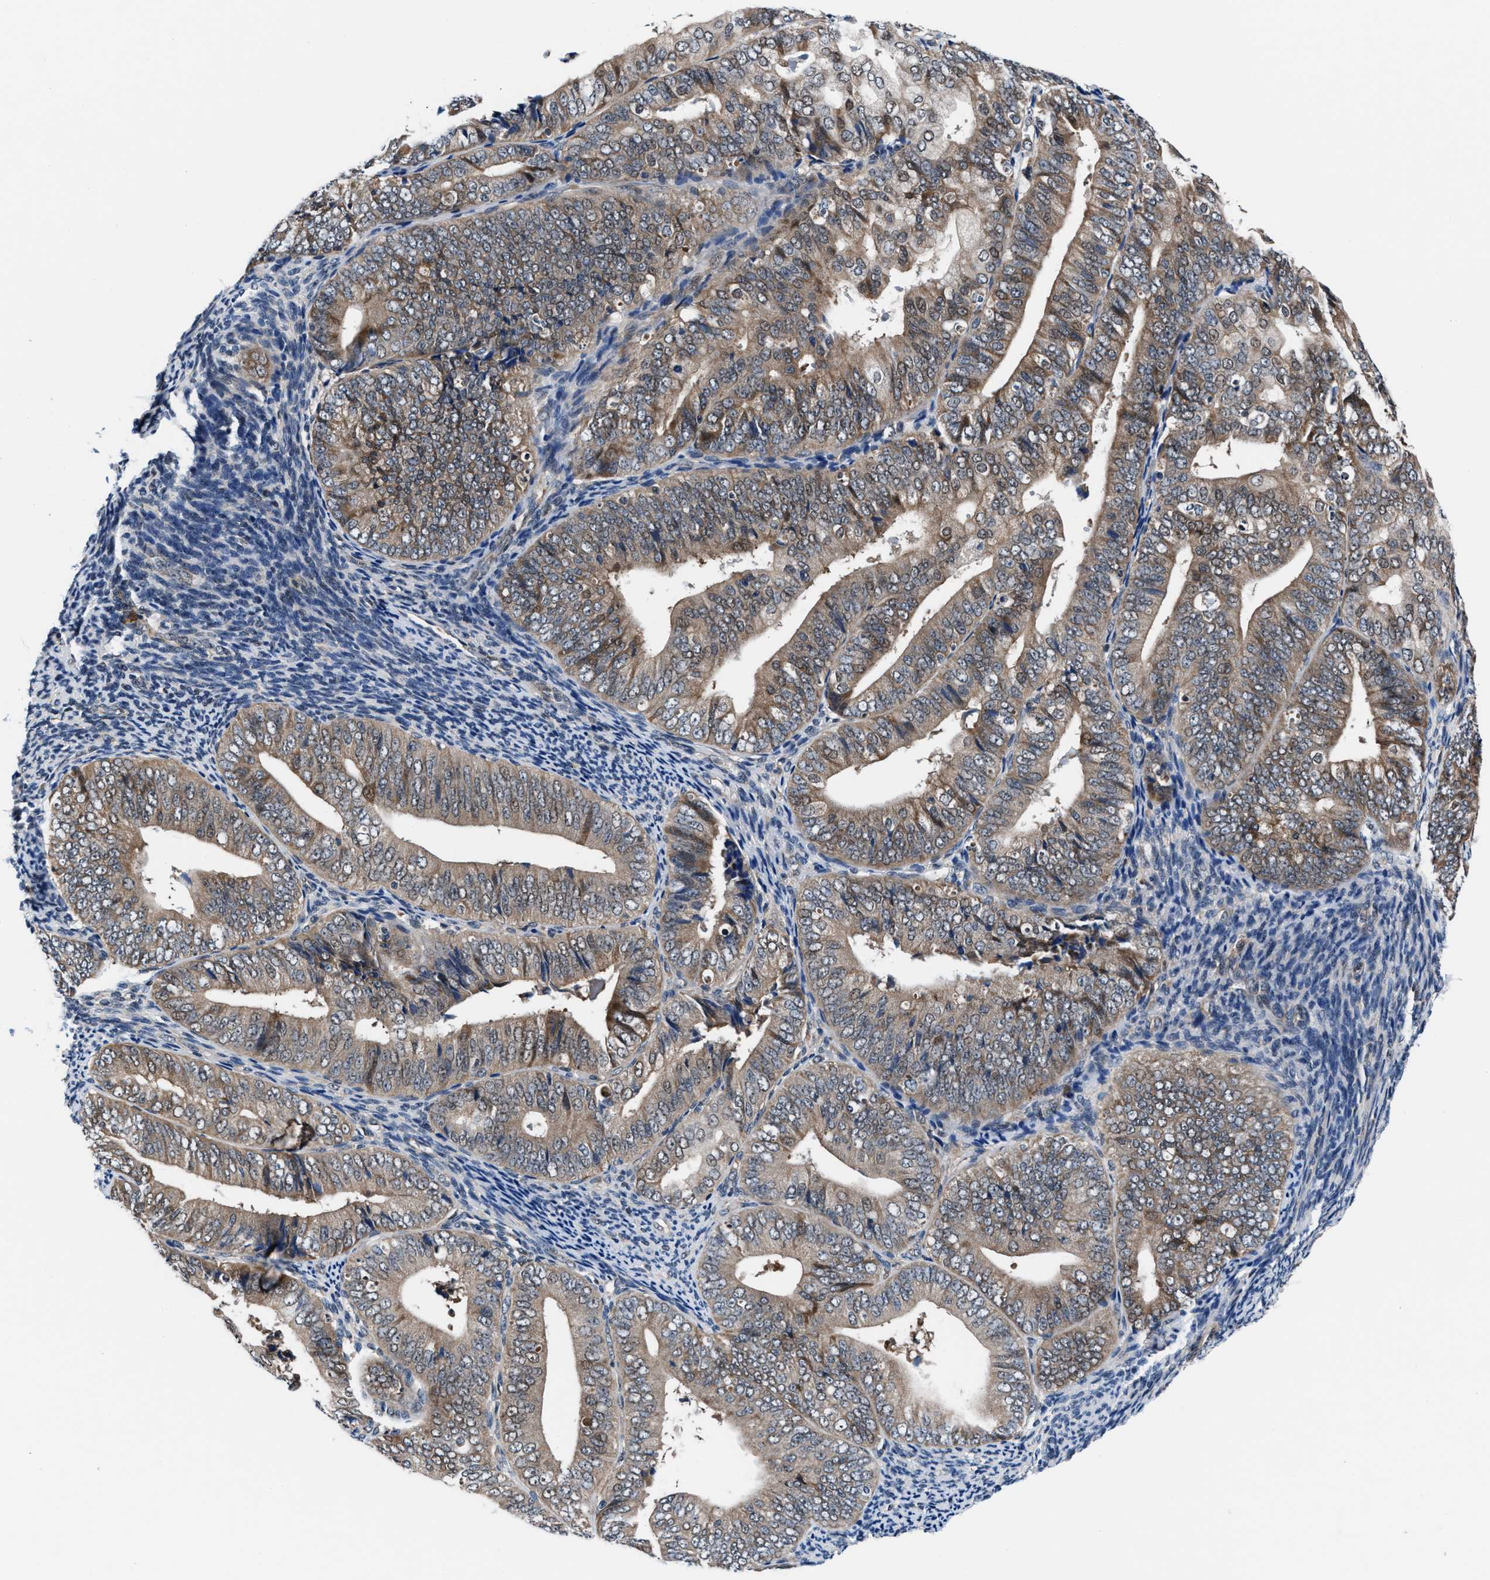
{"staining": {"intensity": "moderate", "quantity": ">75%", "location": "cytoplasmic/membranous"}, "tissue": "endometrial cancer", "cell_type": "Tumor cells", "image_type": "cancer", "snomed": [{"axis": "morphology", "description": "Adenocarcinoma, NOS"}, {"axis": "topography", "description": "Endometrium"}], "caption": "This micrograph shows endometrial cancer (adenocarcinoma) stained with immunohistochemistry to label a protein in brown. The cytoplasmic/membranous of tumor cells show moderate positivity for the protein. Nuclei are counter-stained blue.", "gene": "PRPSAP2", "patient": {"sex": "female", "age": 63}}